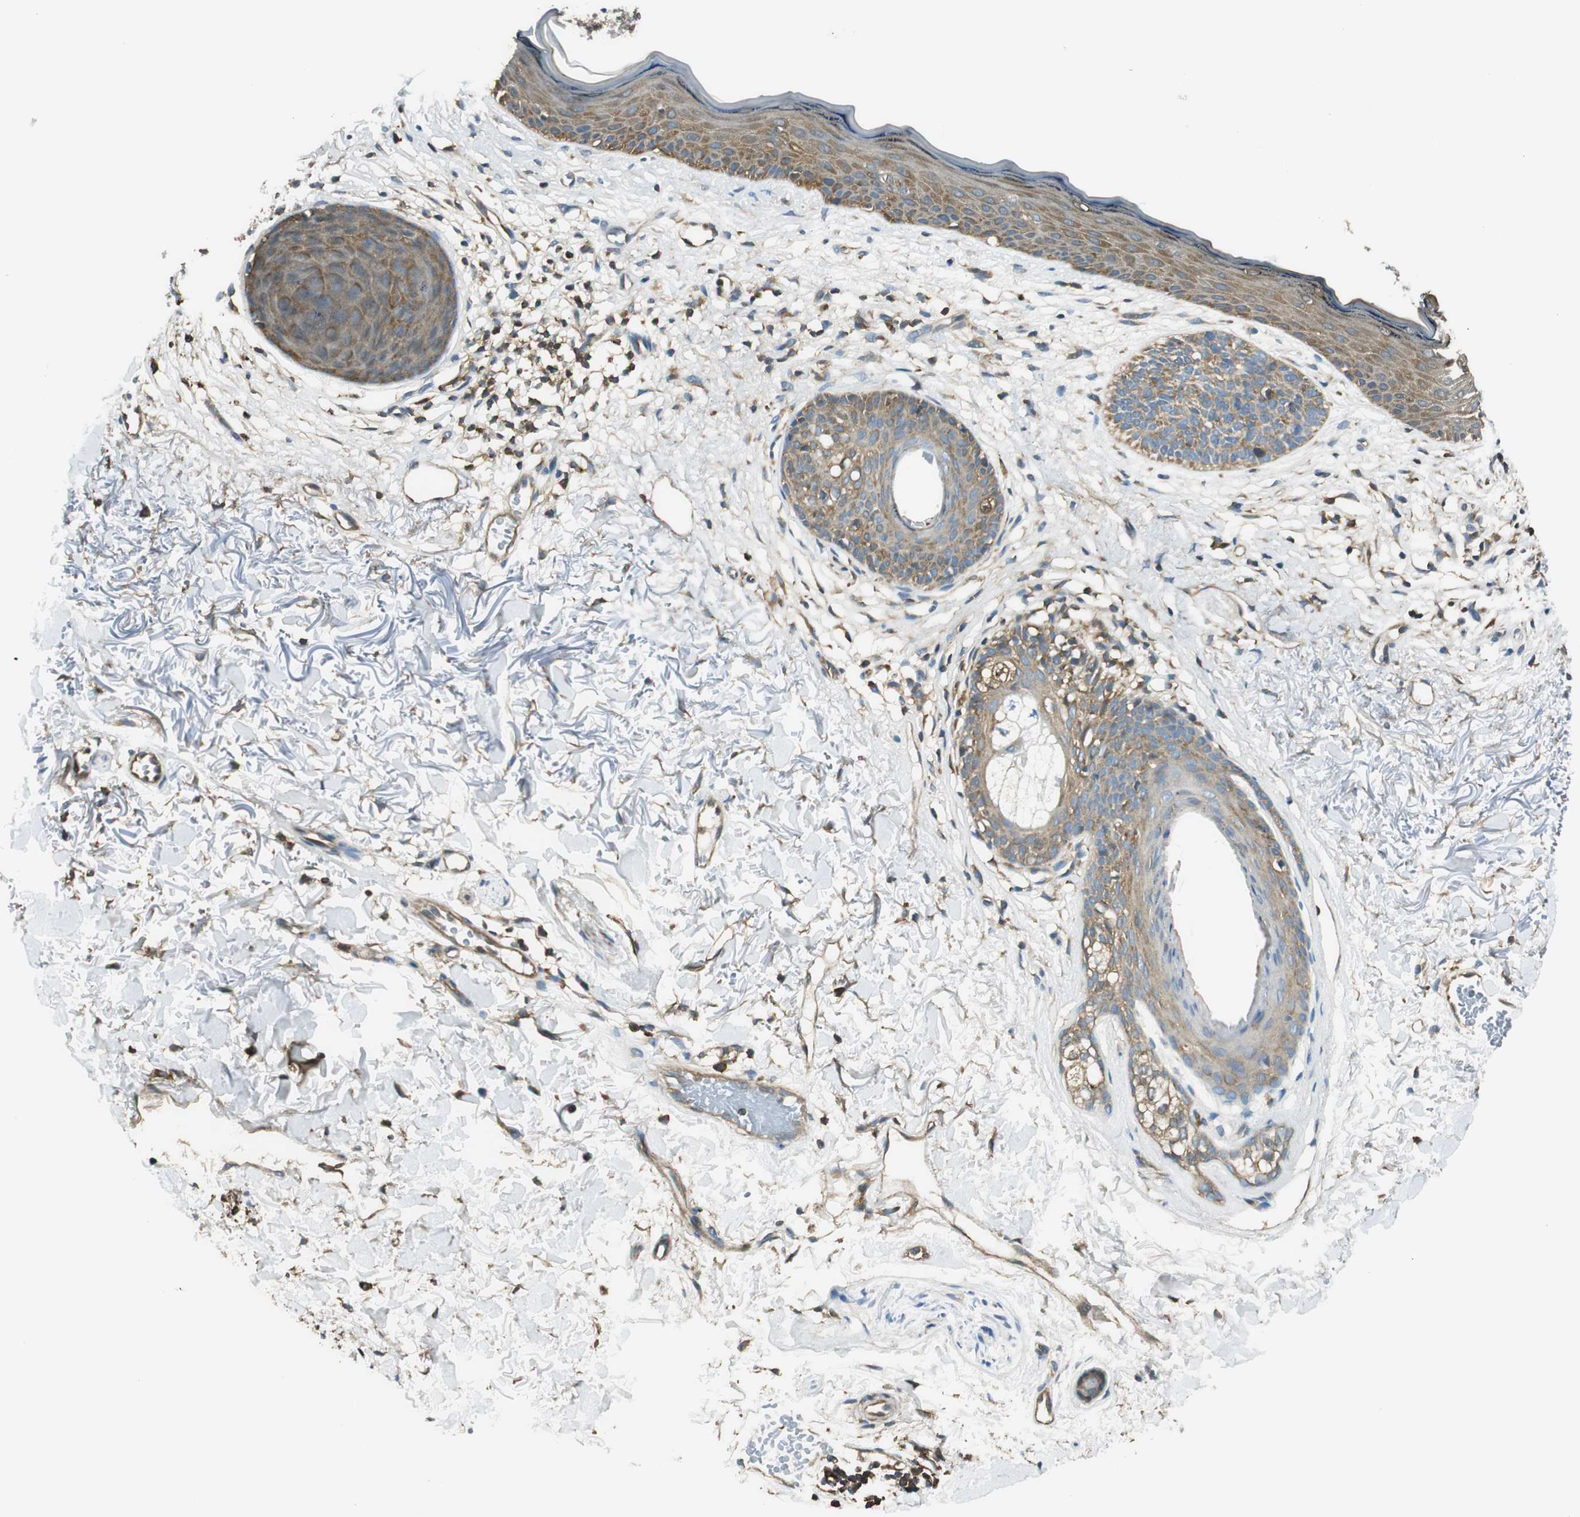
{"staining": {"intensity": "moderate", "quantity": ">75%", "location": "cytoplasmic/membranous"}, "tissue": "skin cancer", "cell_type": "Tumor cells", "image_type": "cancer", "snomed": [{"axis": "morphology", "description": "Basal cell carcinoma"}, {"axis": "topography", "description": "Skin"}], "caption": "This is a micrograph of immunohistochemistry (IHC) staining of skin cancer (basal cell carcinoma), which shows moderate positivity in the cytoplasmic/membranous of tumor cells.", "gene": "PI4K2B", "patient": {"sex": "female", "age": 70}}